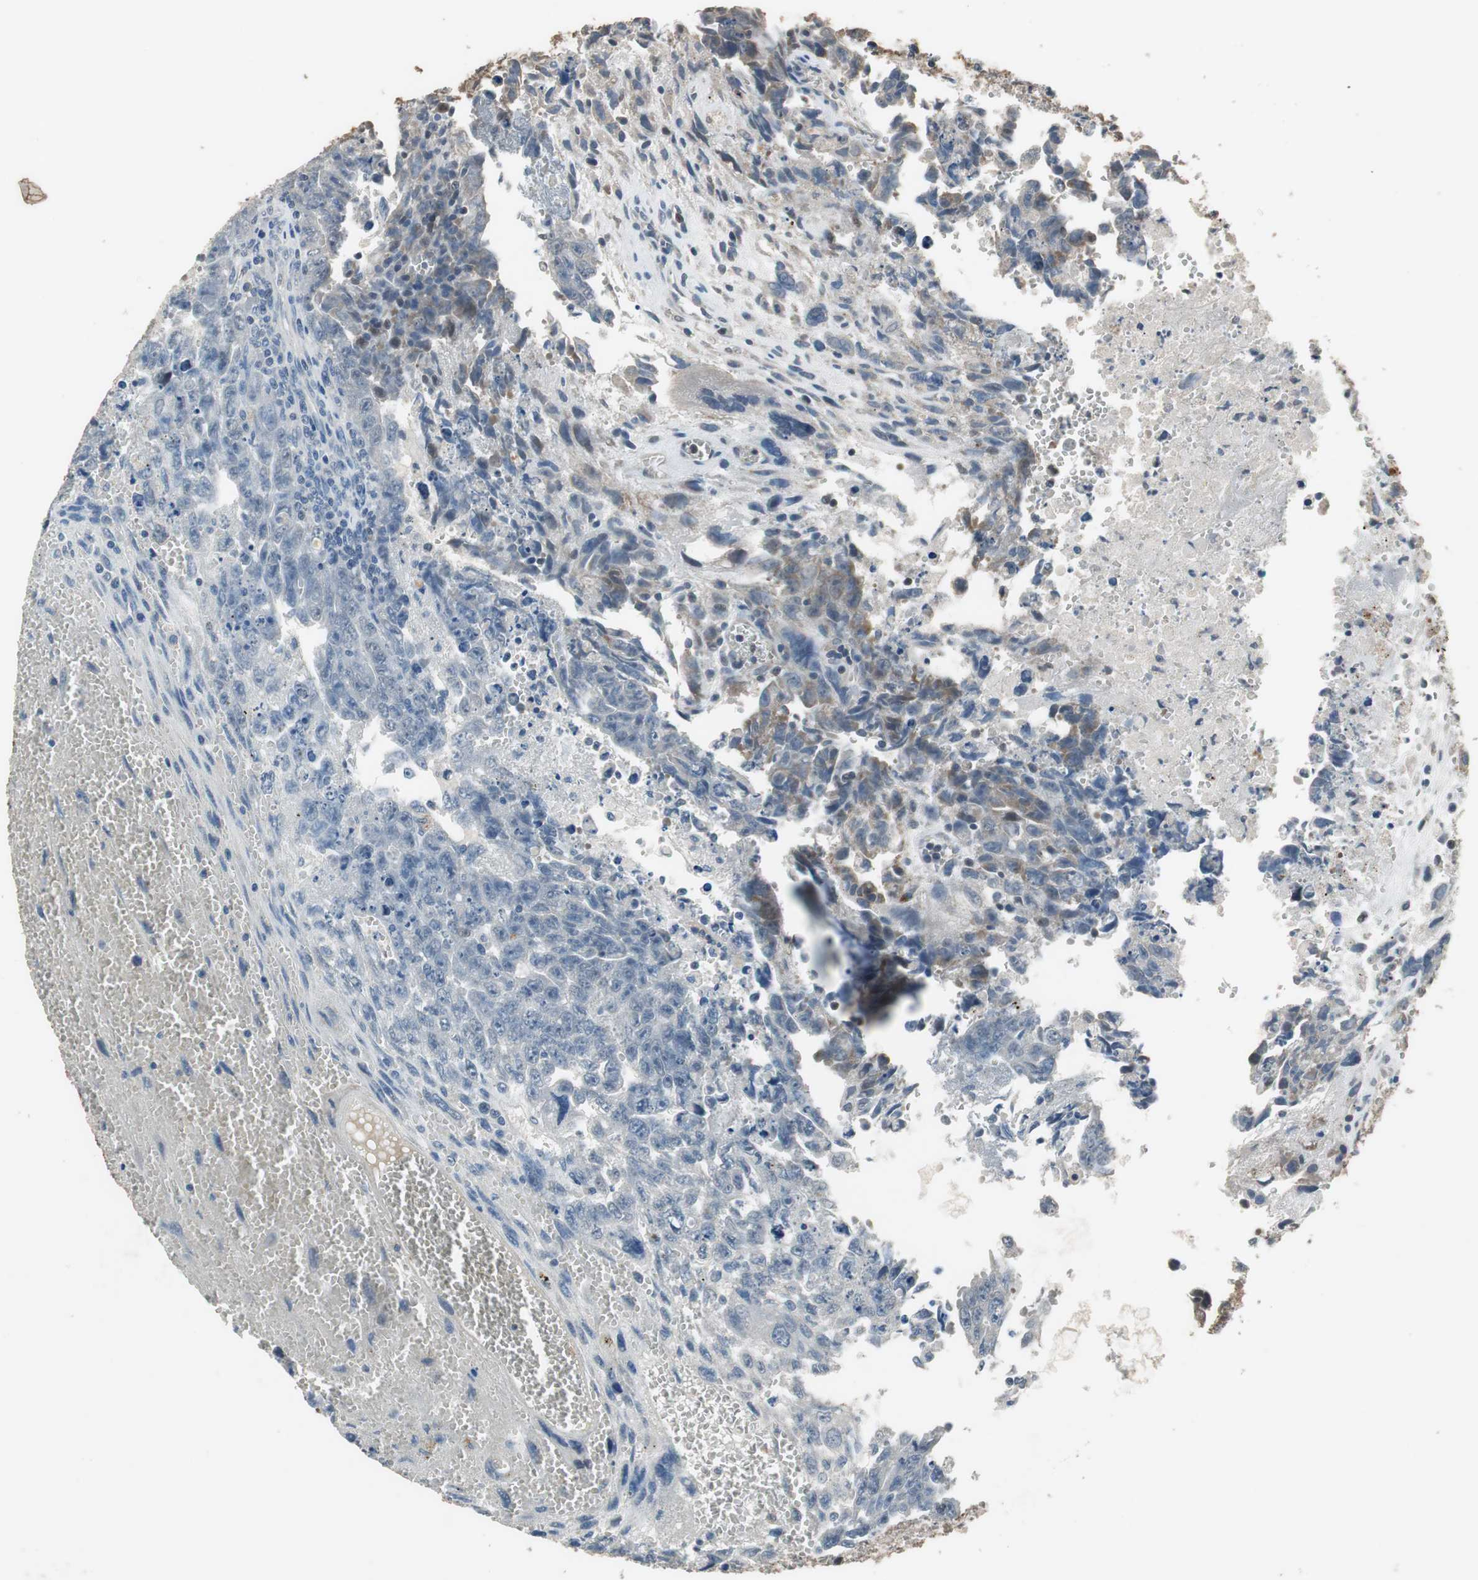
{"staining": {"intensity": "negative", "quantity": "none", "location": "none"}, "tissue": "testis cancer", "cell_type": "Tumor cells", "image_type": "cancer", "snomed": [{"axis": "morphology", "description": "Carcinoma, Embryonal, NOS"}, {"axis": "topography", "description": "Testis"}], "caption": "This image is of testis cancer stained with IHC to label a protein in brown with the nuclei are counter-stained blue. There is no staining in tumor cells.", "gene": "PI4KB", "patient": {"sex": "male", "age": 28}}